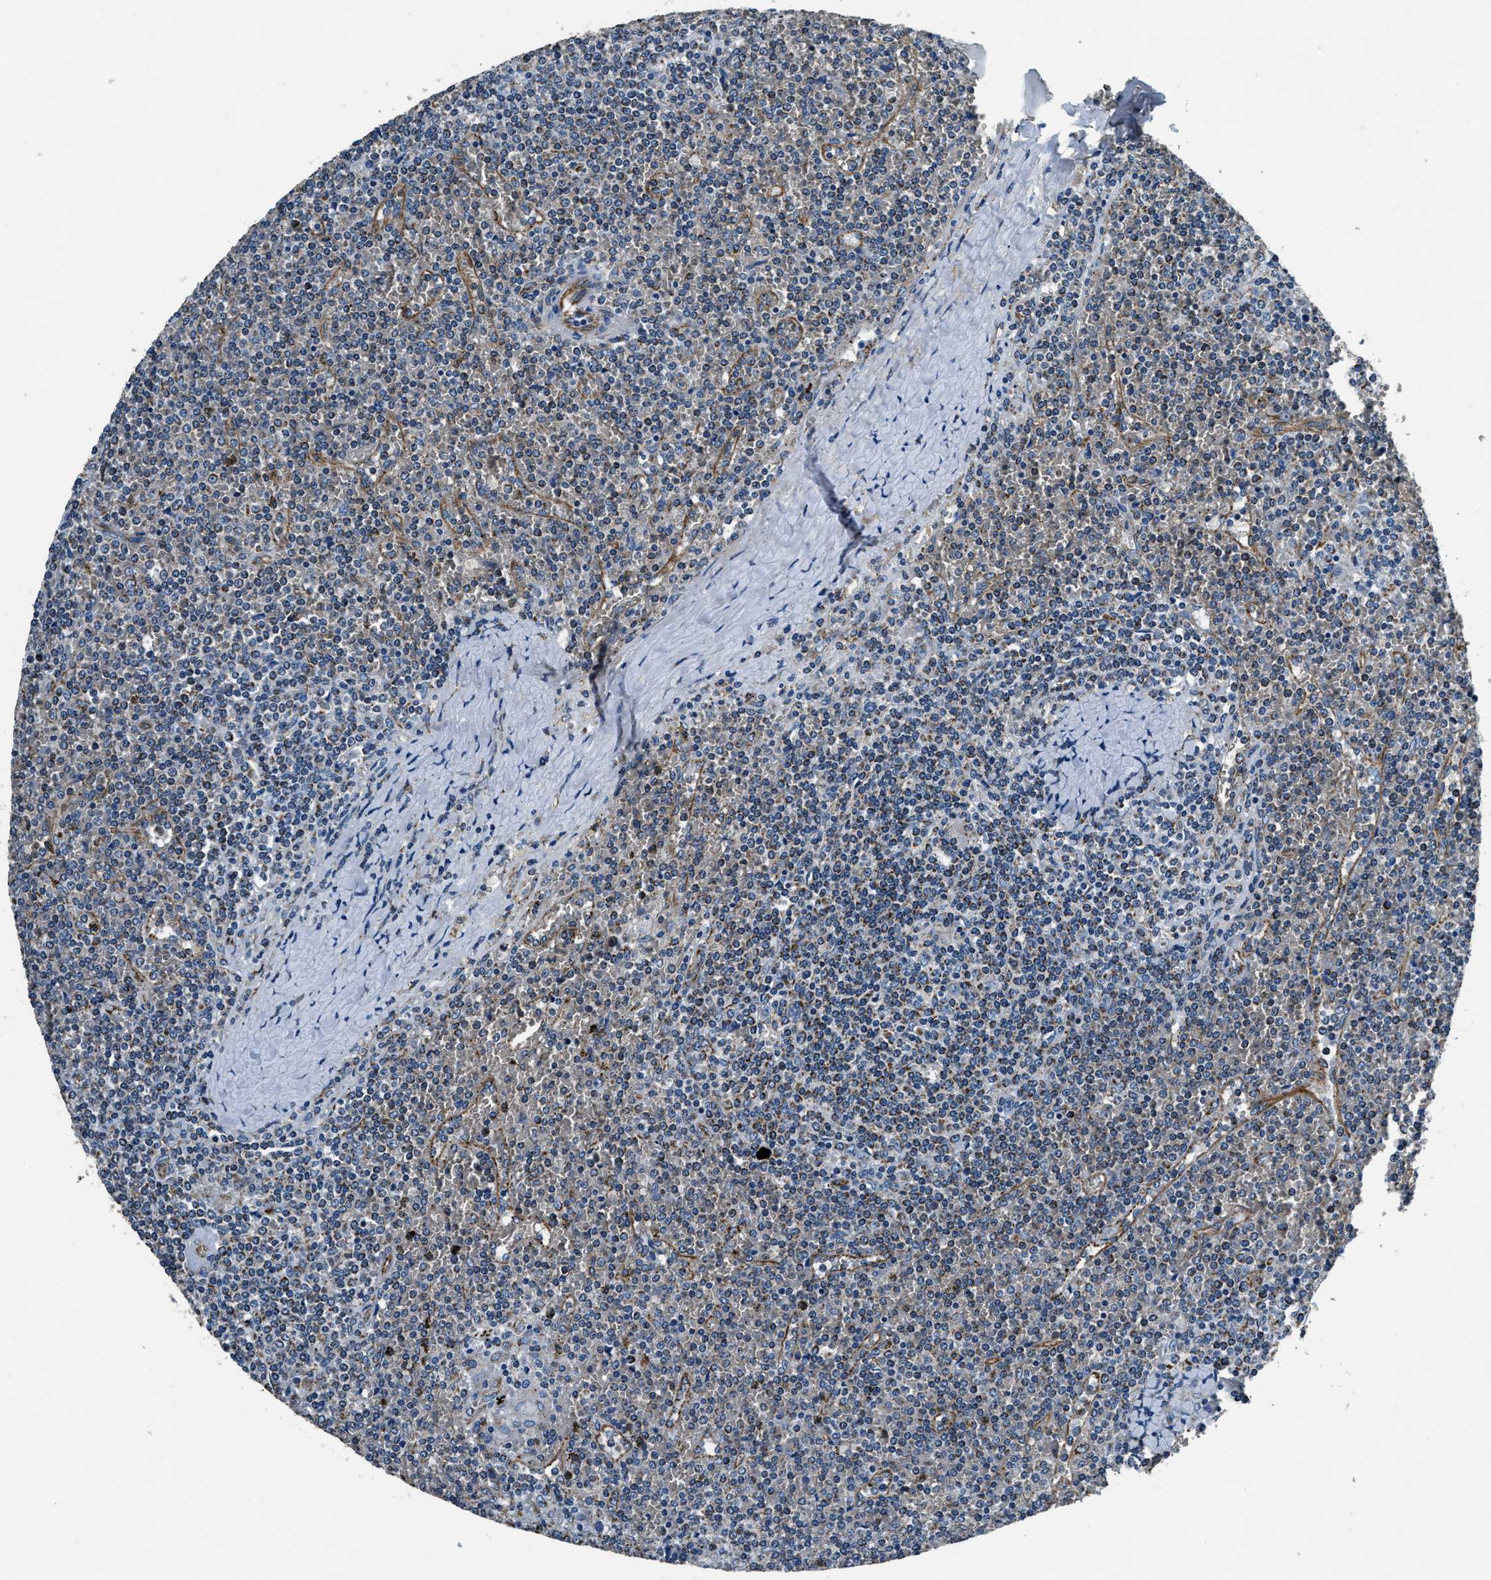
{"staining": {"intensity": "moderate", "quantity": "<25%", "location": "cytoplasmic/membranous"}, "tissue": "lymphoma", "cell_type": "Tumor cells", "image_type": "cancer", "snomed": [{"axis": "morphology", "description": "Malignant lymphoma, non-Hodgkin's type, Low grade"}, {"axis": "topography", "description": "Spleen"}], "caption": "IHC staining of lymphoma, which displays low levels of moderate cytoplasmic/membranous staining in approximately <25% of tumor cells indicating moderate cytoplasmic/membranous protein expression. The staining was performed using DAB (brown) for protein detection and nuclei were counterstained in hematoxylin (blue).", "gene": "OGDH", "patient": {"sex": "female", "age": 19}}